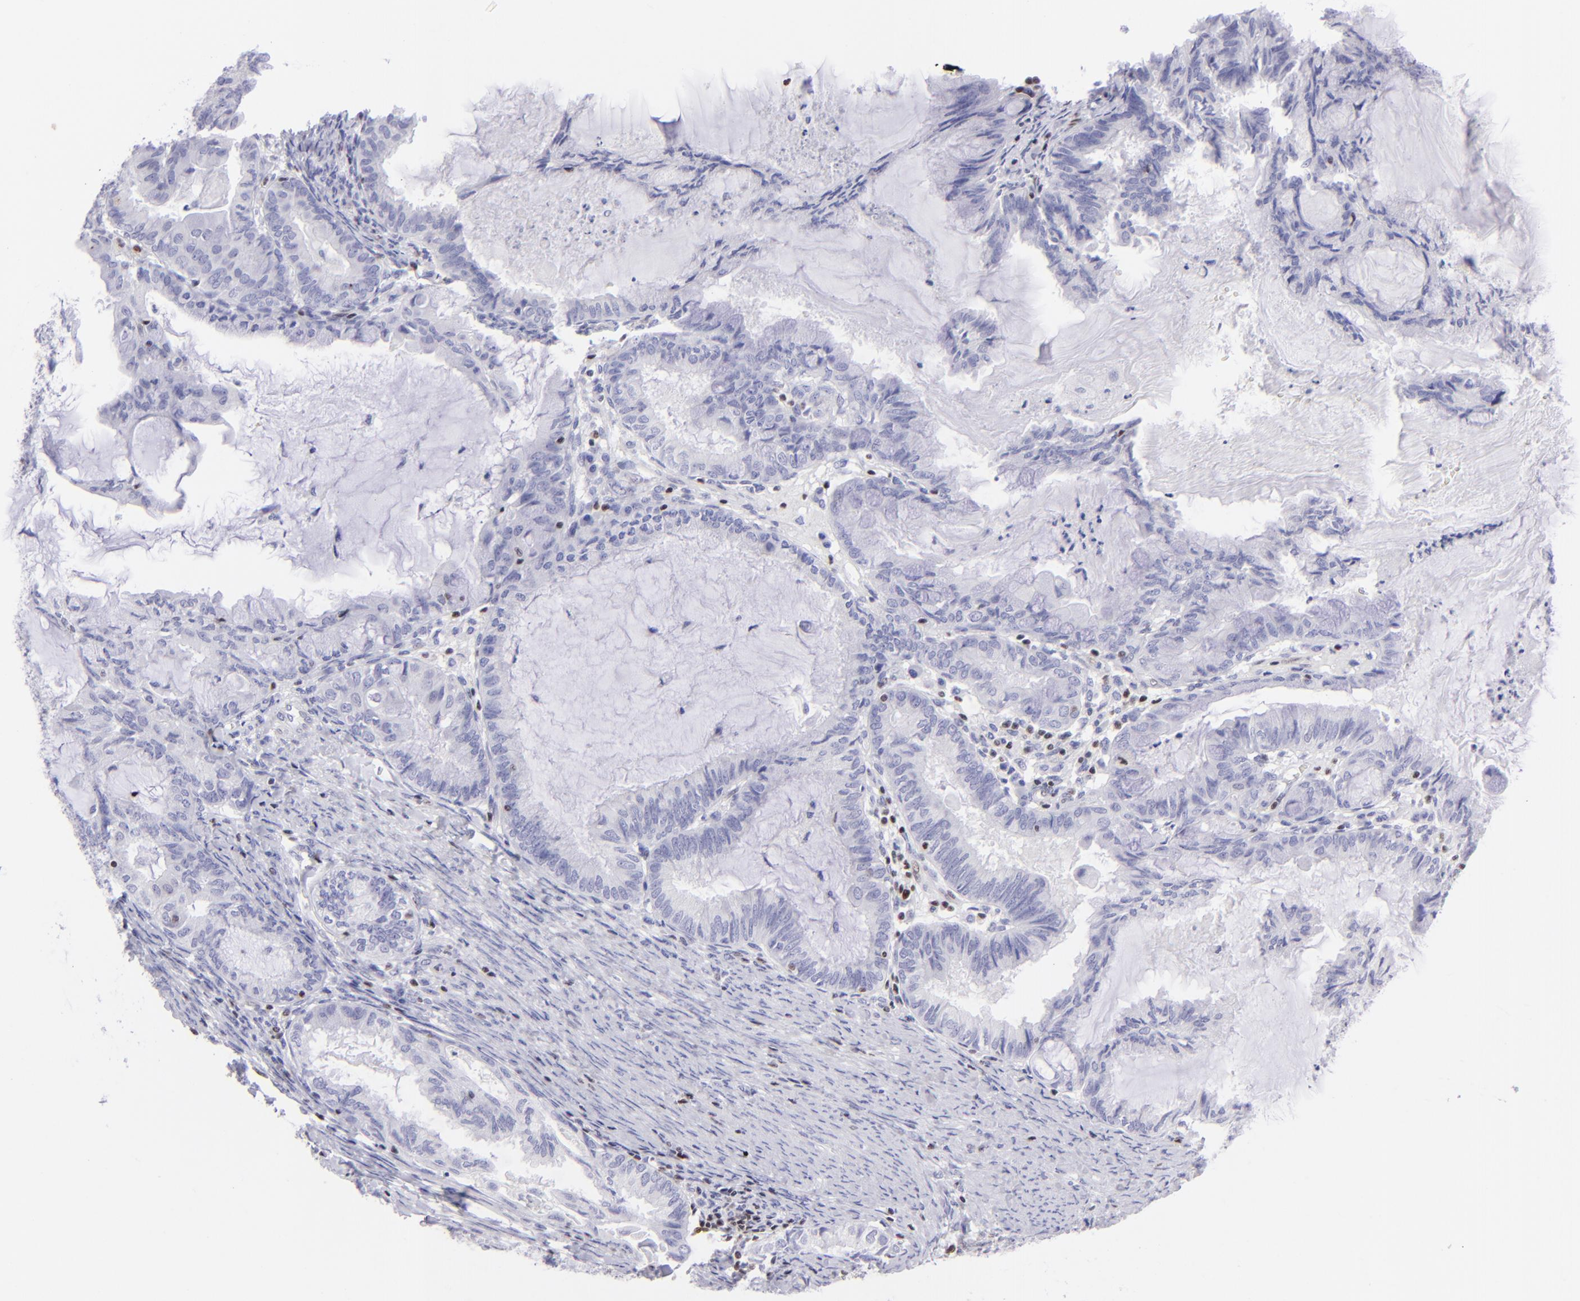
{"staining": {"intensity": "negative", "quantity": "none", "location": "none"}, "tissue": "endometrial cancer", "cell_type": "Tumor cells", "image_type": "cancer", "snomed": [{"axis": "morphology", "description": "Adenocarcinoma, NOS"}, {"axis": "topography", "description": "Endometrium"}], "caption": "A high-resolution image shows IHC staining of adenocarcinoma (endometrial), which reveals no significant expression in tumor cells.", "gene": "ETS1", "patient": {"sex": "female", "age": 86}}